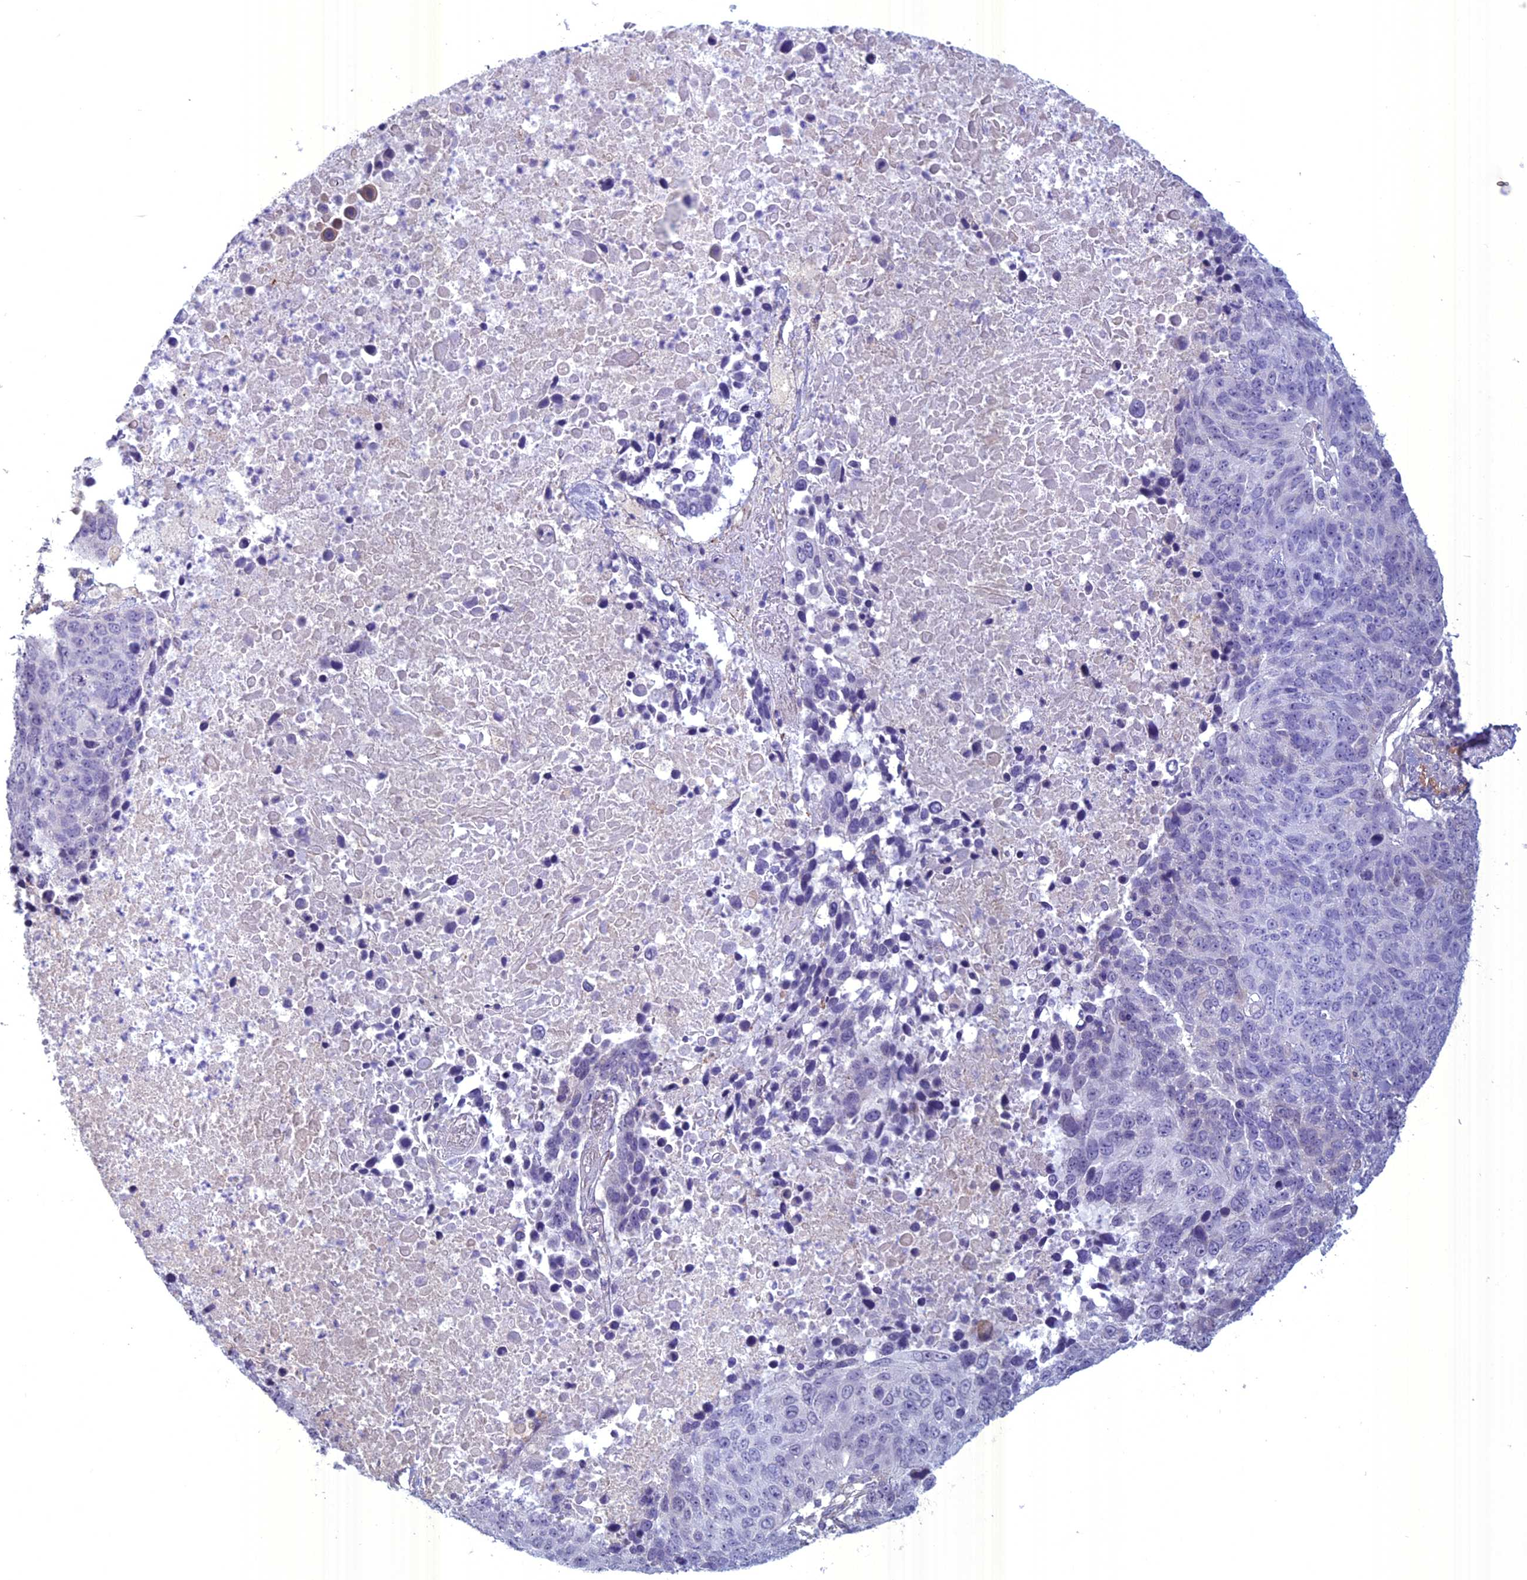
{"staining": {"intensity": "negative", "quantity": "none", "location": "none"}, "tissue": "lung cancer", "cell_type": "Tumor cells", "image_type": "cancer", "snomed": [{"axis": "morphology", "description": "Normal tissue, NOS"}, {"axis": "morphology", "description": "Squamous cell carcinoma, NOS"}, {"axis": "topography", "description": "Lymph node"}, {"axis": "topography", "description": "Lung"}], "caption": "Immunohistochemistry micrograph of squamous cell carcinoma (lung) stained for a protein (brown), which exhibits no expression in tumor cells.", "gene": "SPHKAP", "patient": {"sex": "male", "age": 66}}